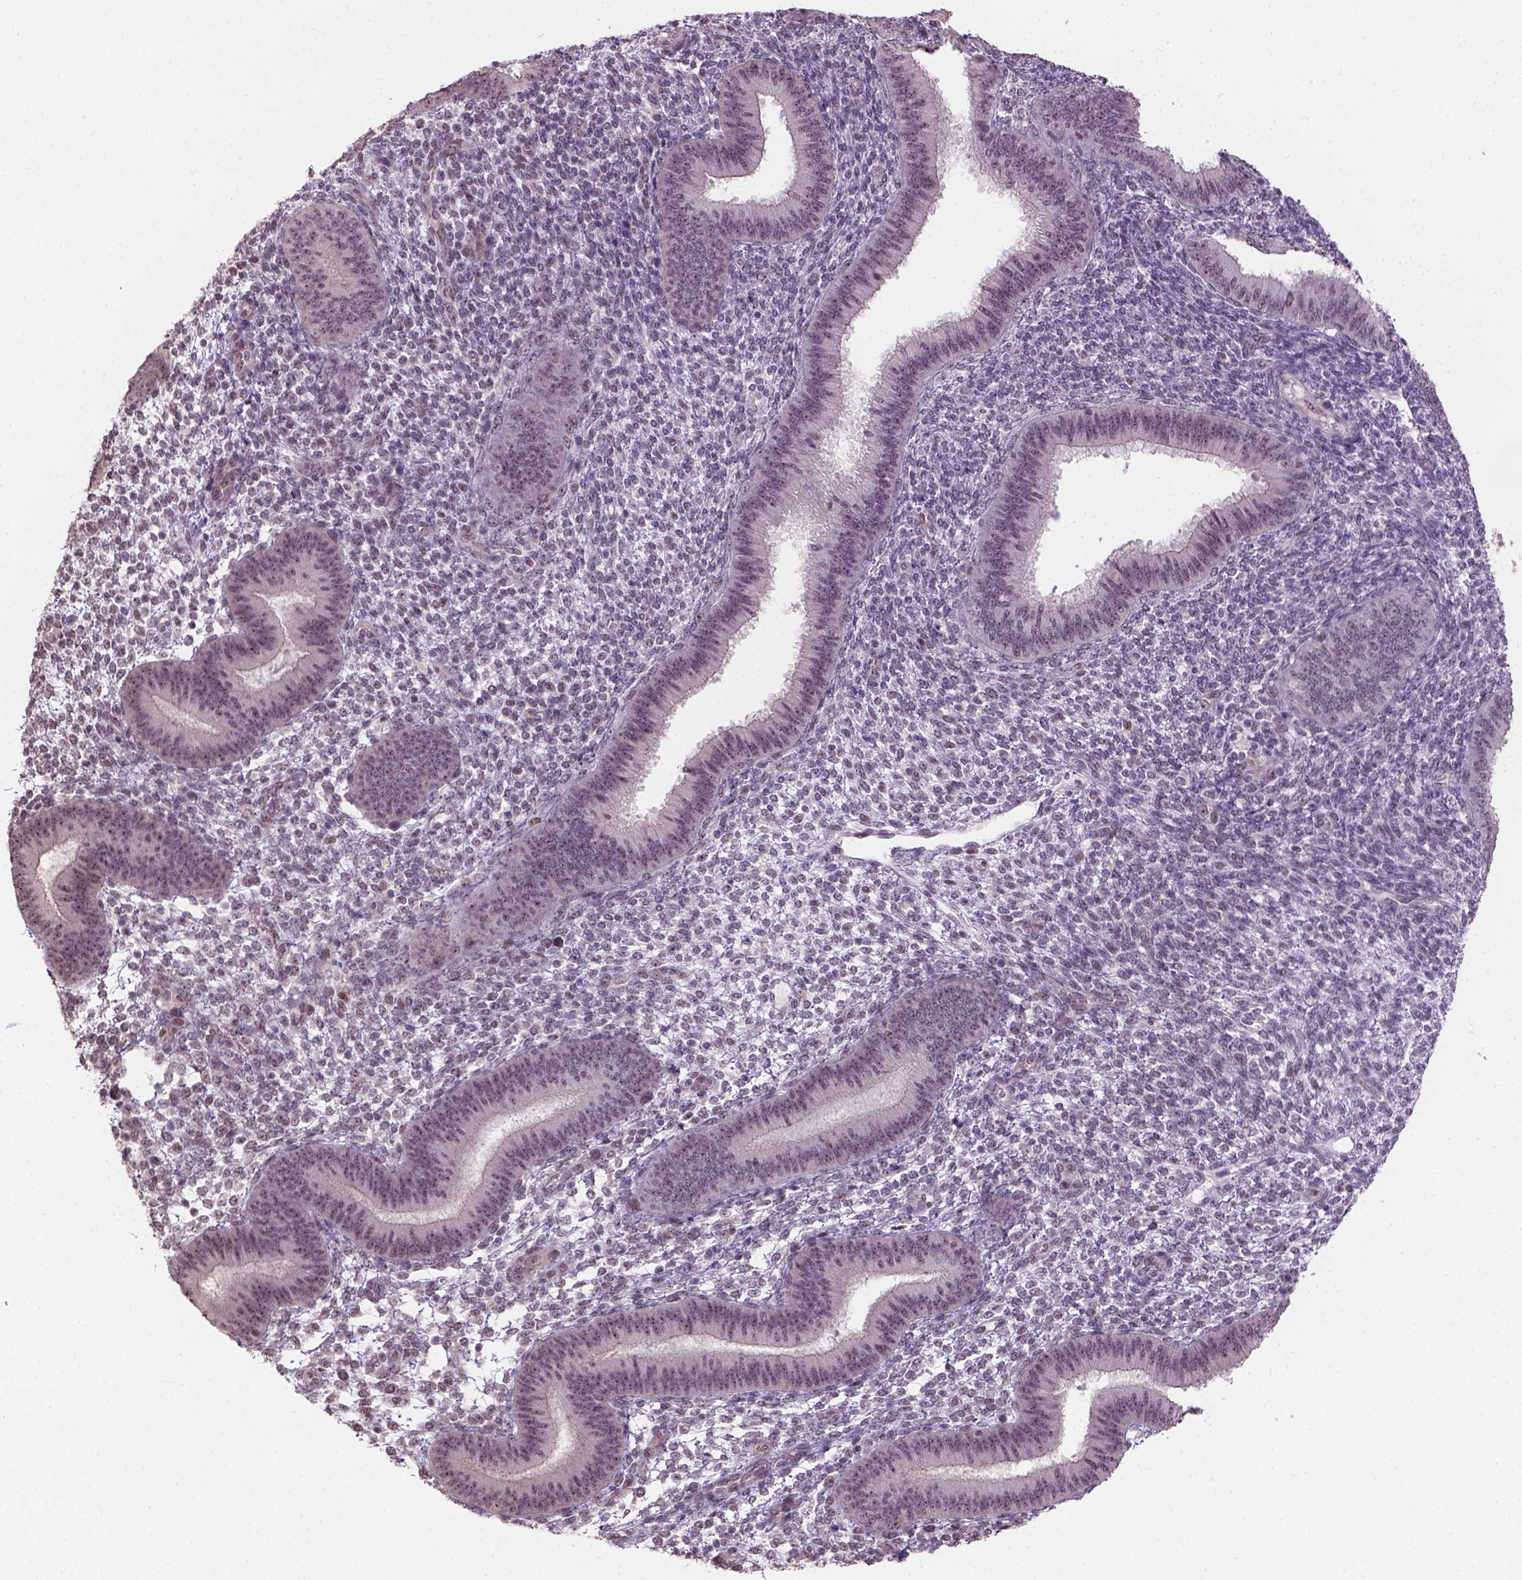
{"staining": {"intensity": "negative", "quantity": "none", "location": "none"}, "tissue": "endometrium", "cell_type": "Cells in endometrial stroma", "image_type": "normal", "snomed": [{"axis": "morphology", "description": "Normal tissue, NOS"}, {"axis": "topography", "description": "Endometrium"}], "caption": "IHC micrograph of benign human endometrium stained for a protein (brown), which shows no staining in cells in endometrial stroma. (DAB immunohistochemistry, high magnification).", "gene": "DDX50", "patient": {"sex": "female", "age": 39}}